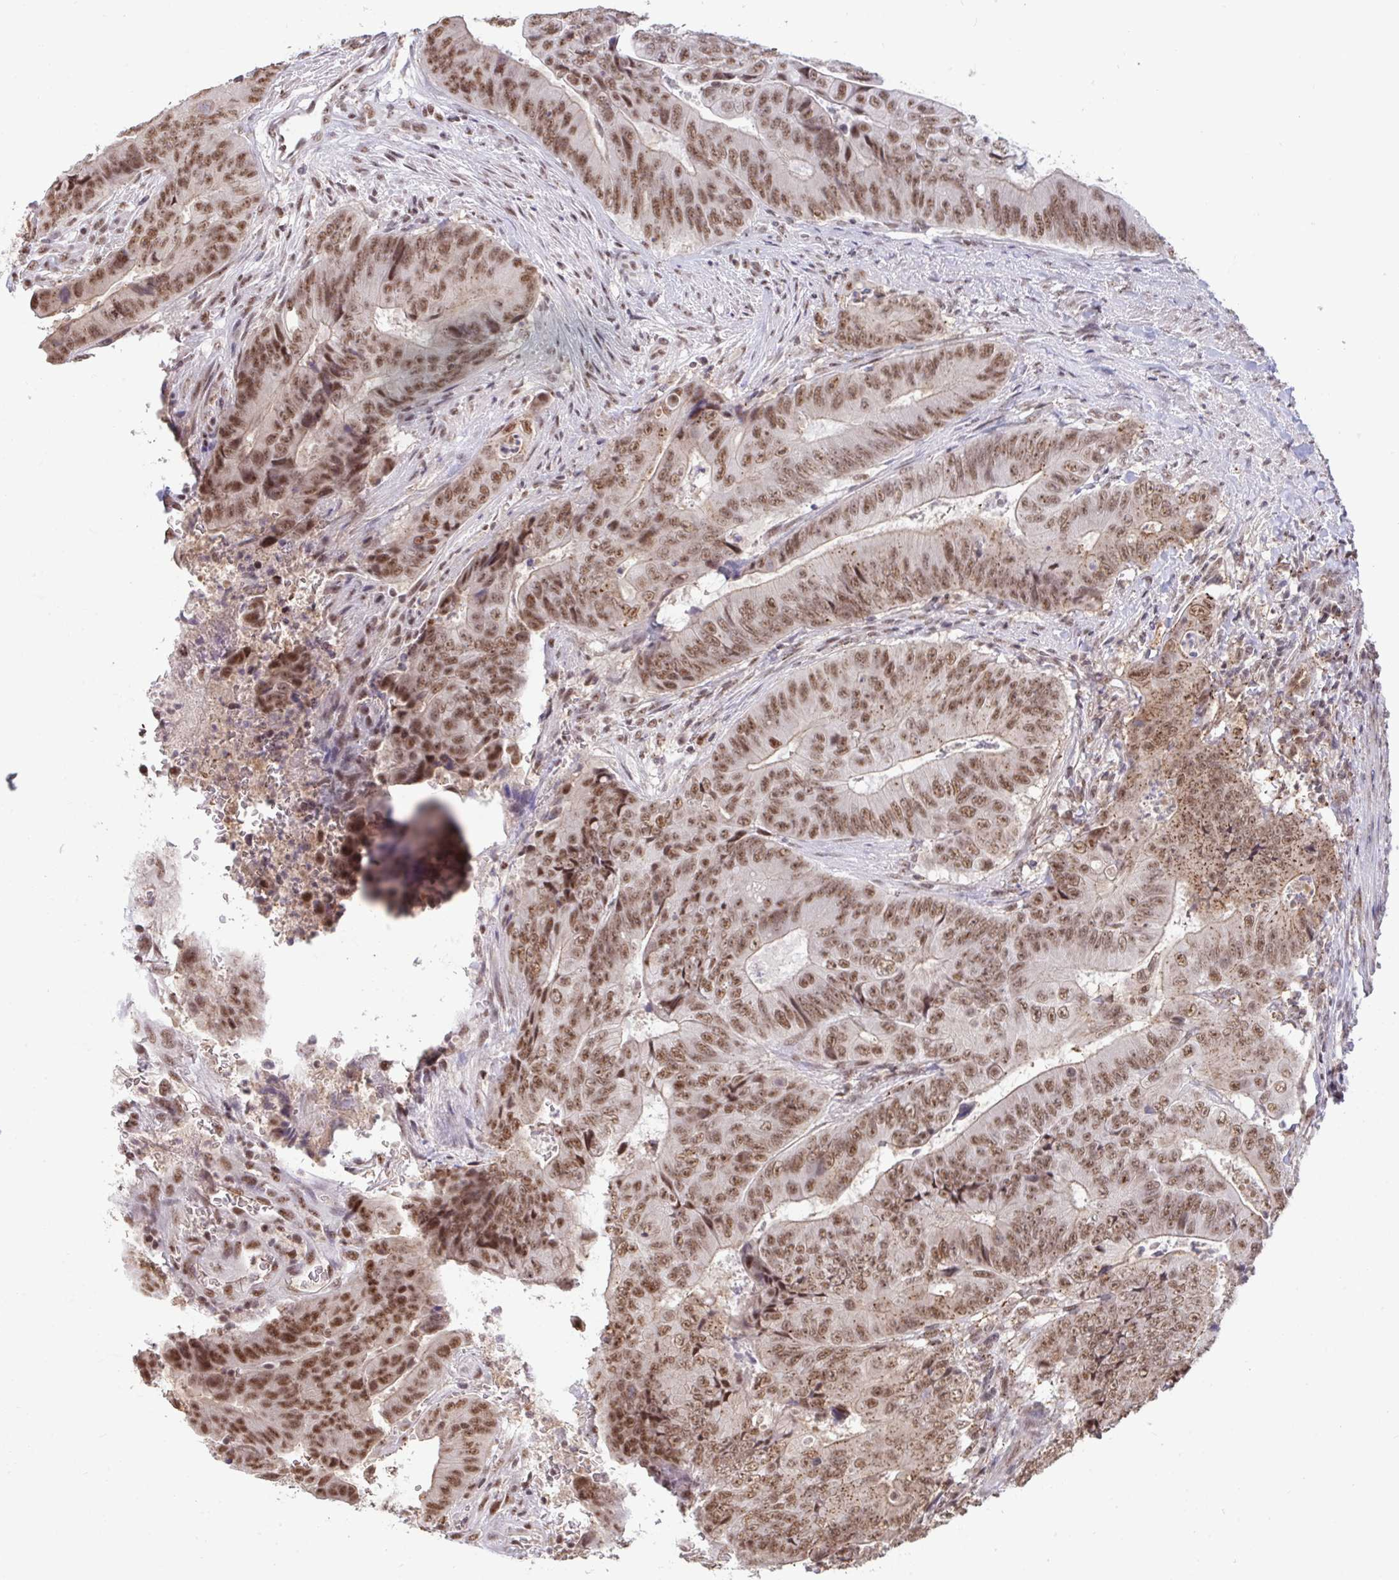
{"staining": {"intensity": "moderate", "quantity": ">75%", "location": "nuclear"}, "tissue": "colorectal cancer", "cell_type": "Tumor cells", "image_type": "cancer", "snomed": [{"axis": "morphology", "description": "Adenocarcinoma, NOS"}, {"axis": "topography", "description": "Colon"}], "caption": "High-magnification brightfield microscopy of colorectal cancer stained with DAB (3,3'-diaminobenzidine) (brown) and counterstained with hematoxylin (blue). tumor cells exhibit moderate nuclear positivity is seen in approximately>75% of cells.", "gene": "PUF60", "patient": {"sex": "female", "age": 48}}